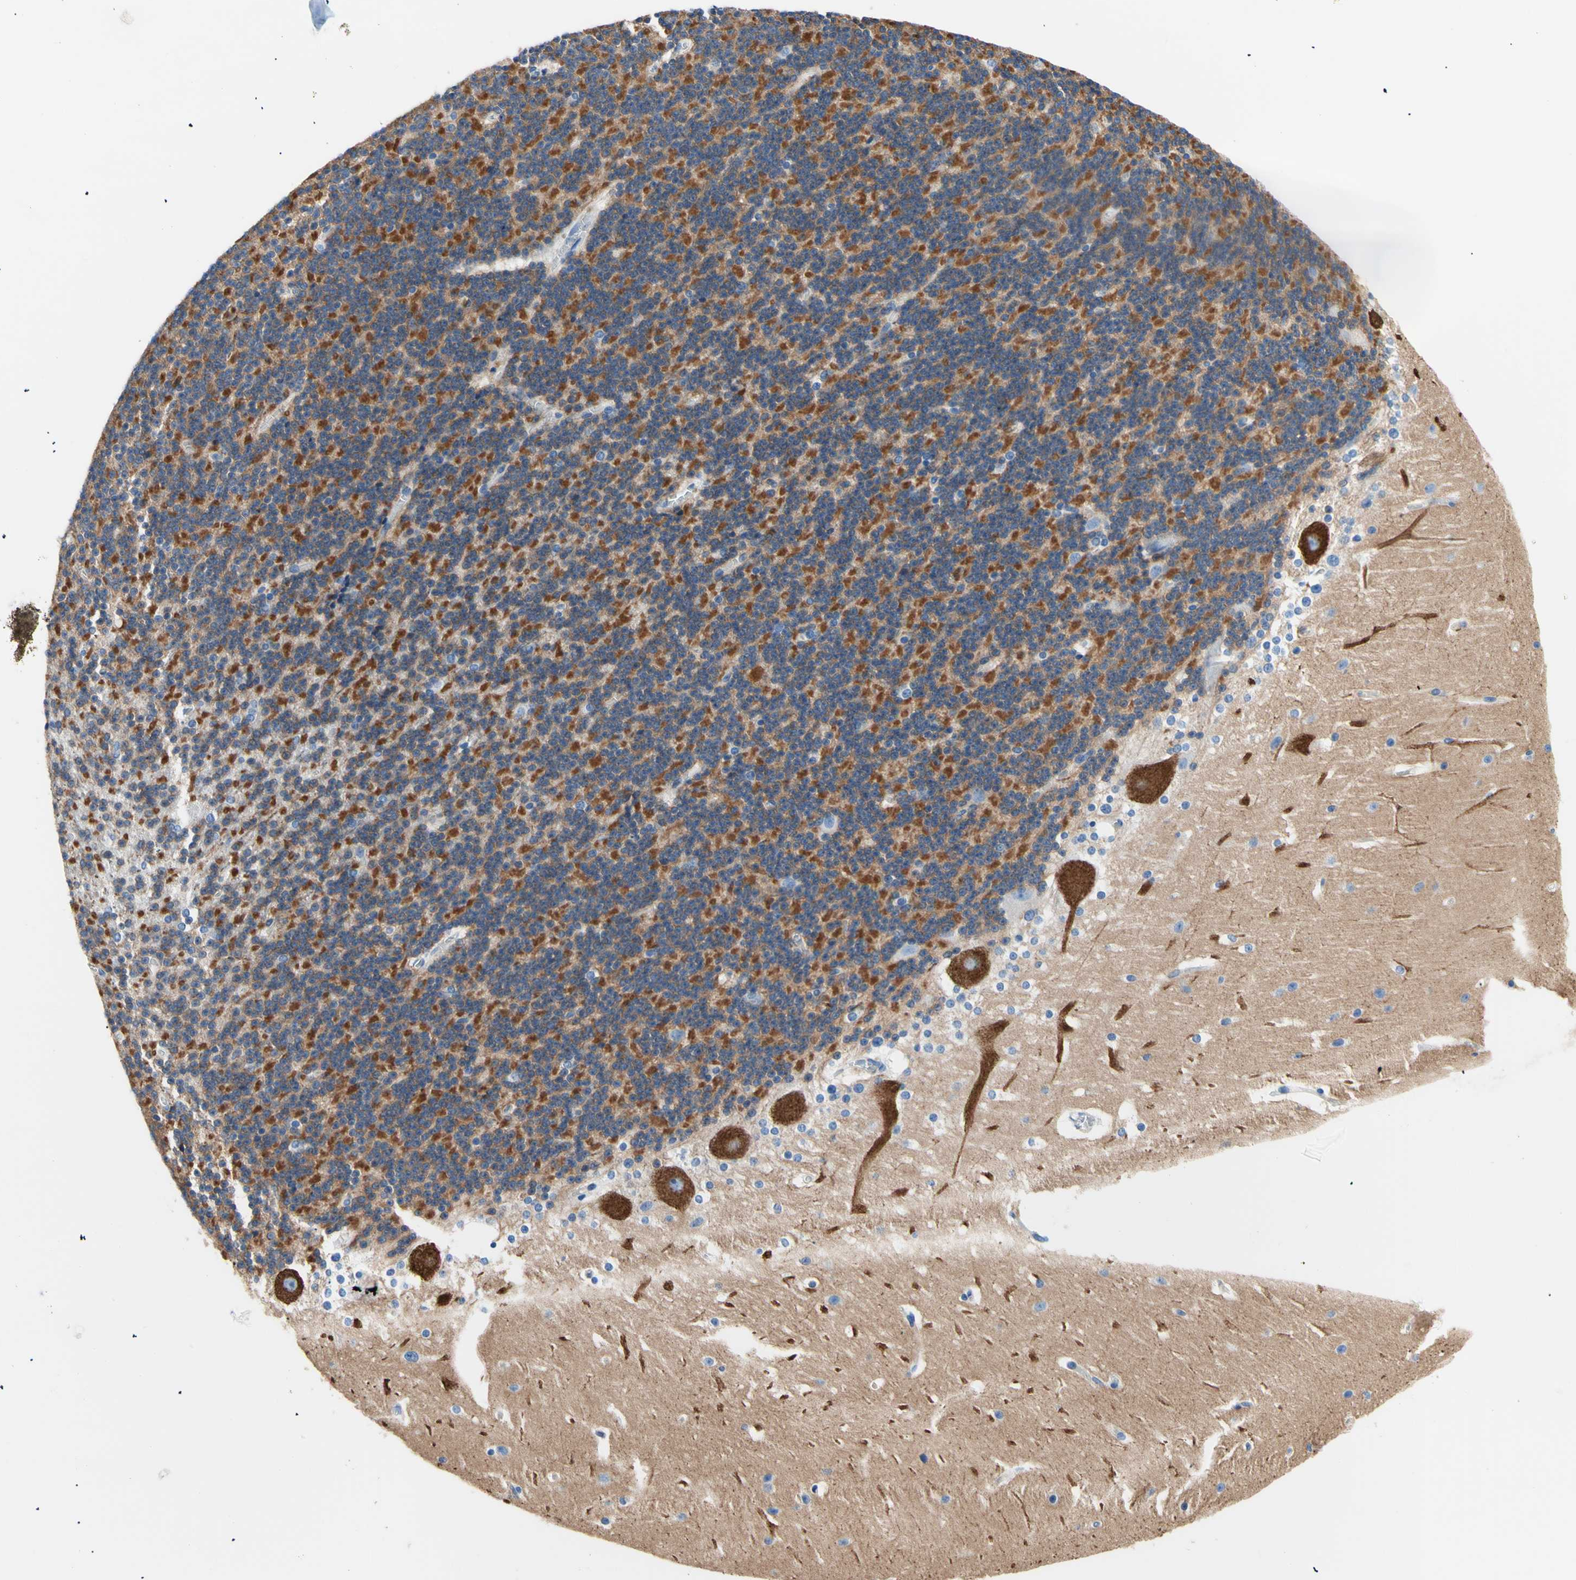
{"staining": {"intensity": "strong", "quantity": "25%-75%", "location": "cytoplasmic/membranous,nuclear"}, "tissue": "cerebellum", "cell_type": "Cells in granular layer", "image_type": "normal", "snomed": [{"axis": "morphology", "description": "Normal tissue, NOS"}, {"axis": "topography", "description": "Cerebellum"}], "caption": "High-magnification brightfield microscopy of benign cerebellum stained with DAB (brown) and counterstained with hematoxylin (blue). cells in granular layer exhibit strong cytoplasmic/membranous,nuclear staining is identified in approximately25%-75% of cells.", "gene": "HPCA", "patient": {"sex": "female", "age": 19}}